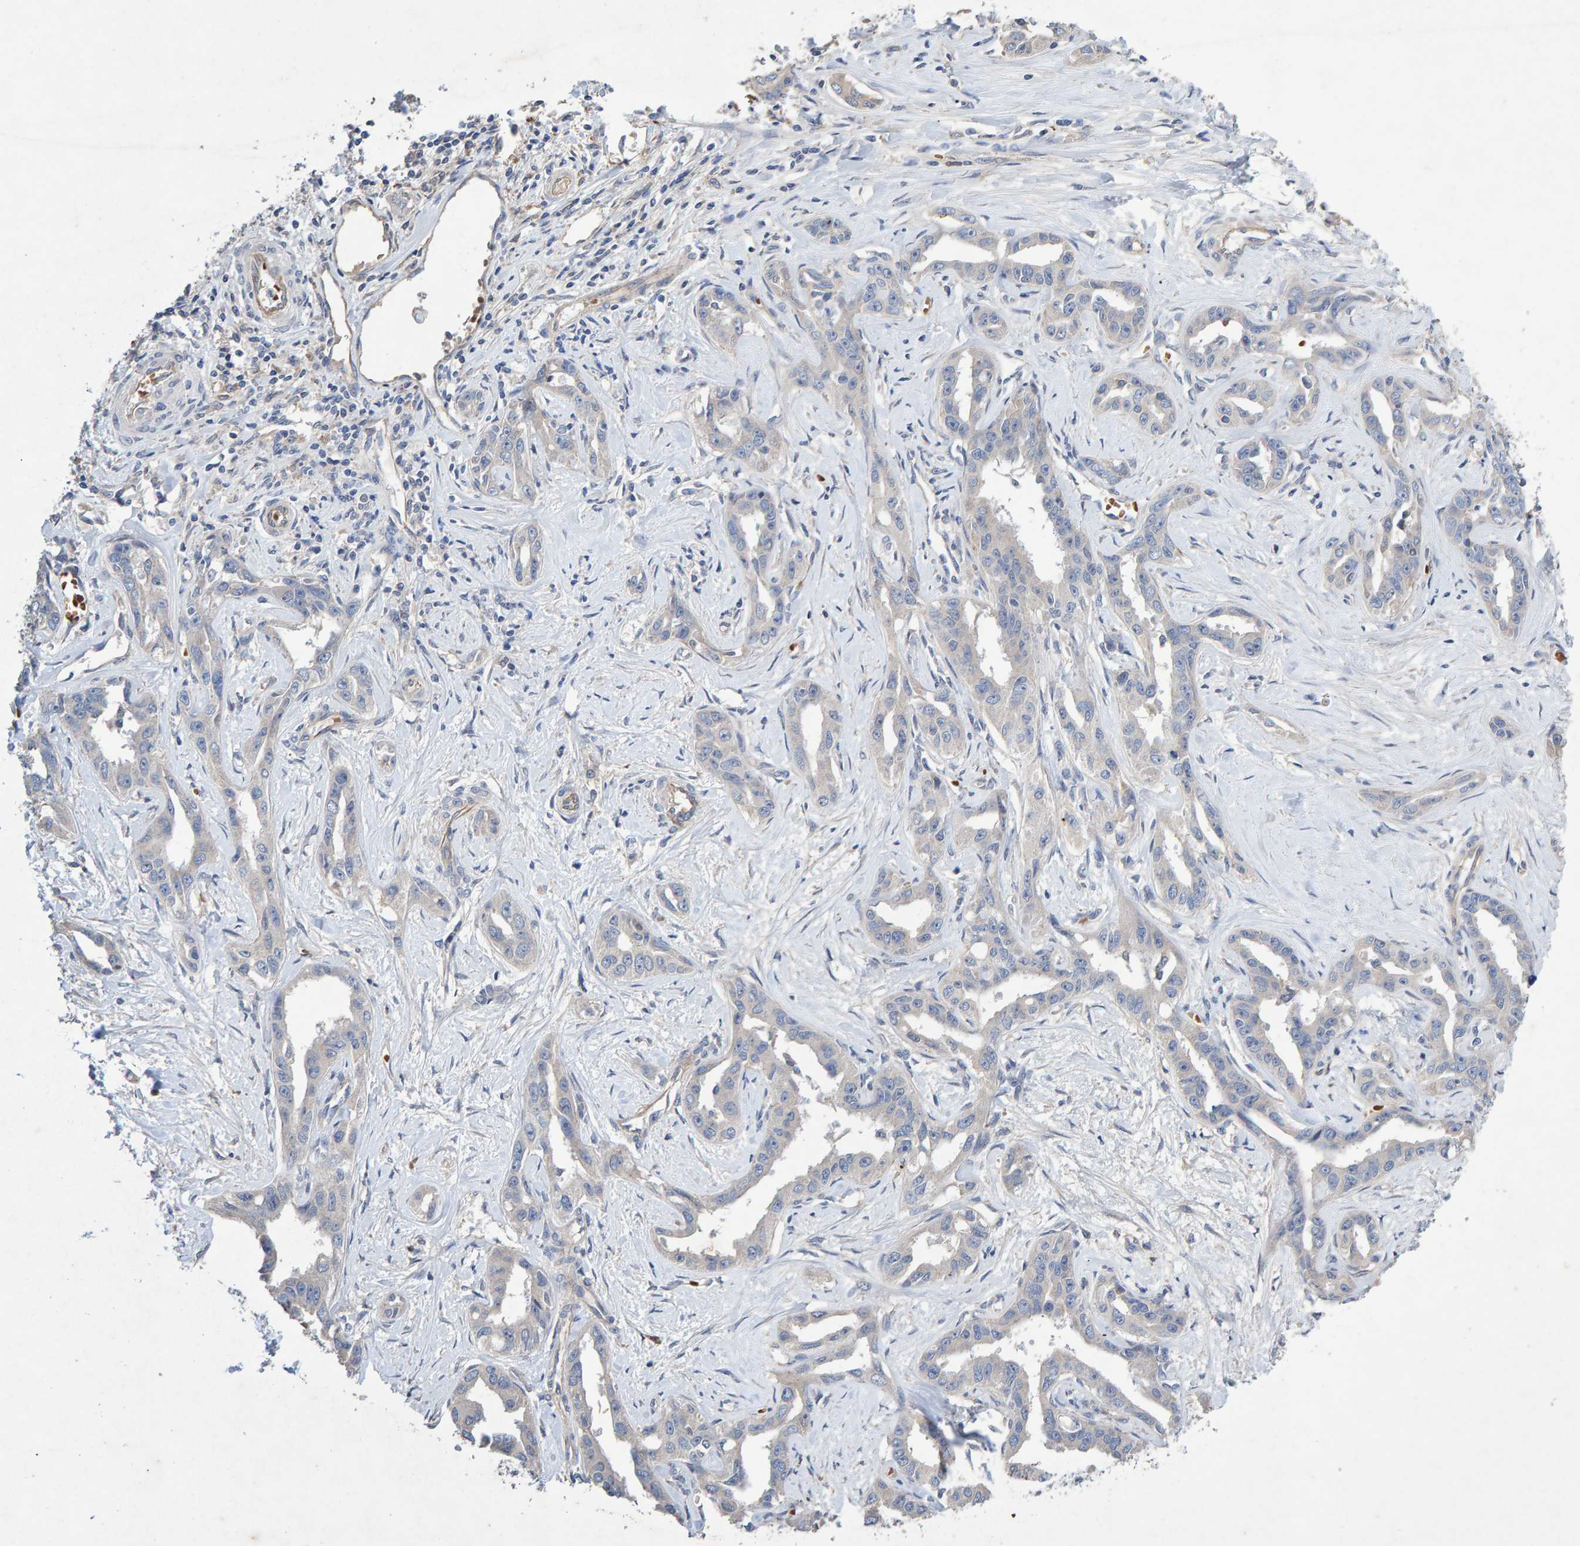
{"staining": {"intensity": "negative", "quantity": "none", "location": "none"}, "tissue": "liver cancer", "cell_type": "Tumor cells", "image_type": "cancer", "snomed": [{"axis": "morphology", "description": "Cholangiocarcinoma"}, {"axis": "topography", "description": "Liver"}], "caption": "An IHC photomicrograph of liver cancer (cholangiocarcinoma) is shown. There is no staining in tumor cells of liver cancer (cholangiocarcinoma).", "gene": "EFR3A", "patient": {"sex": "male", "age": 59}}